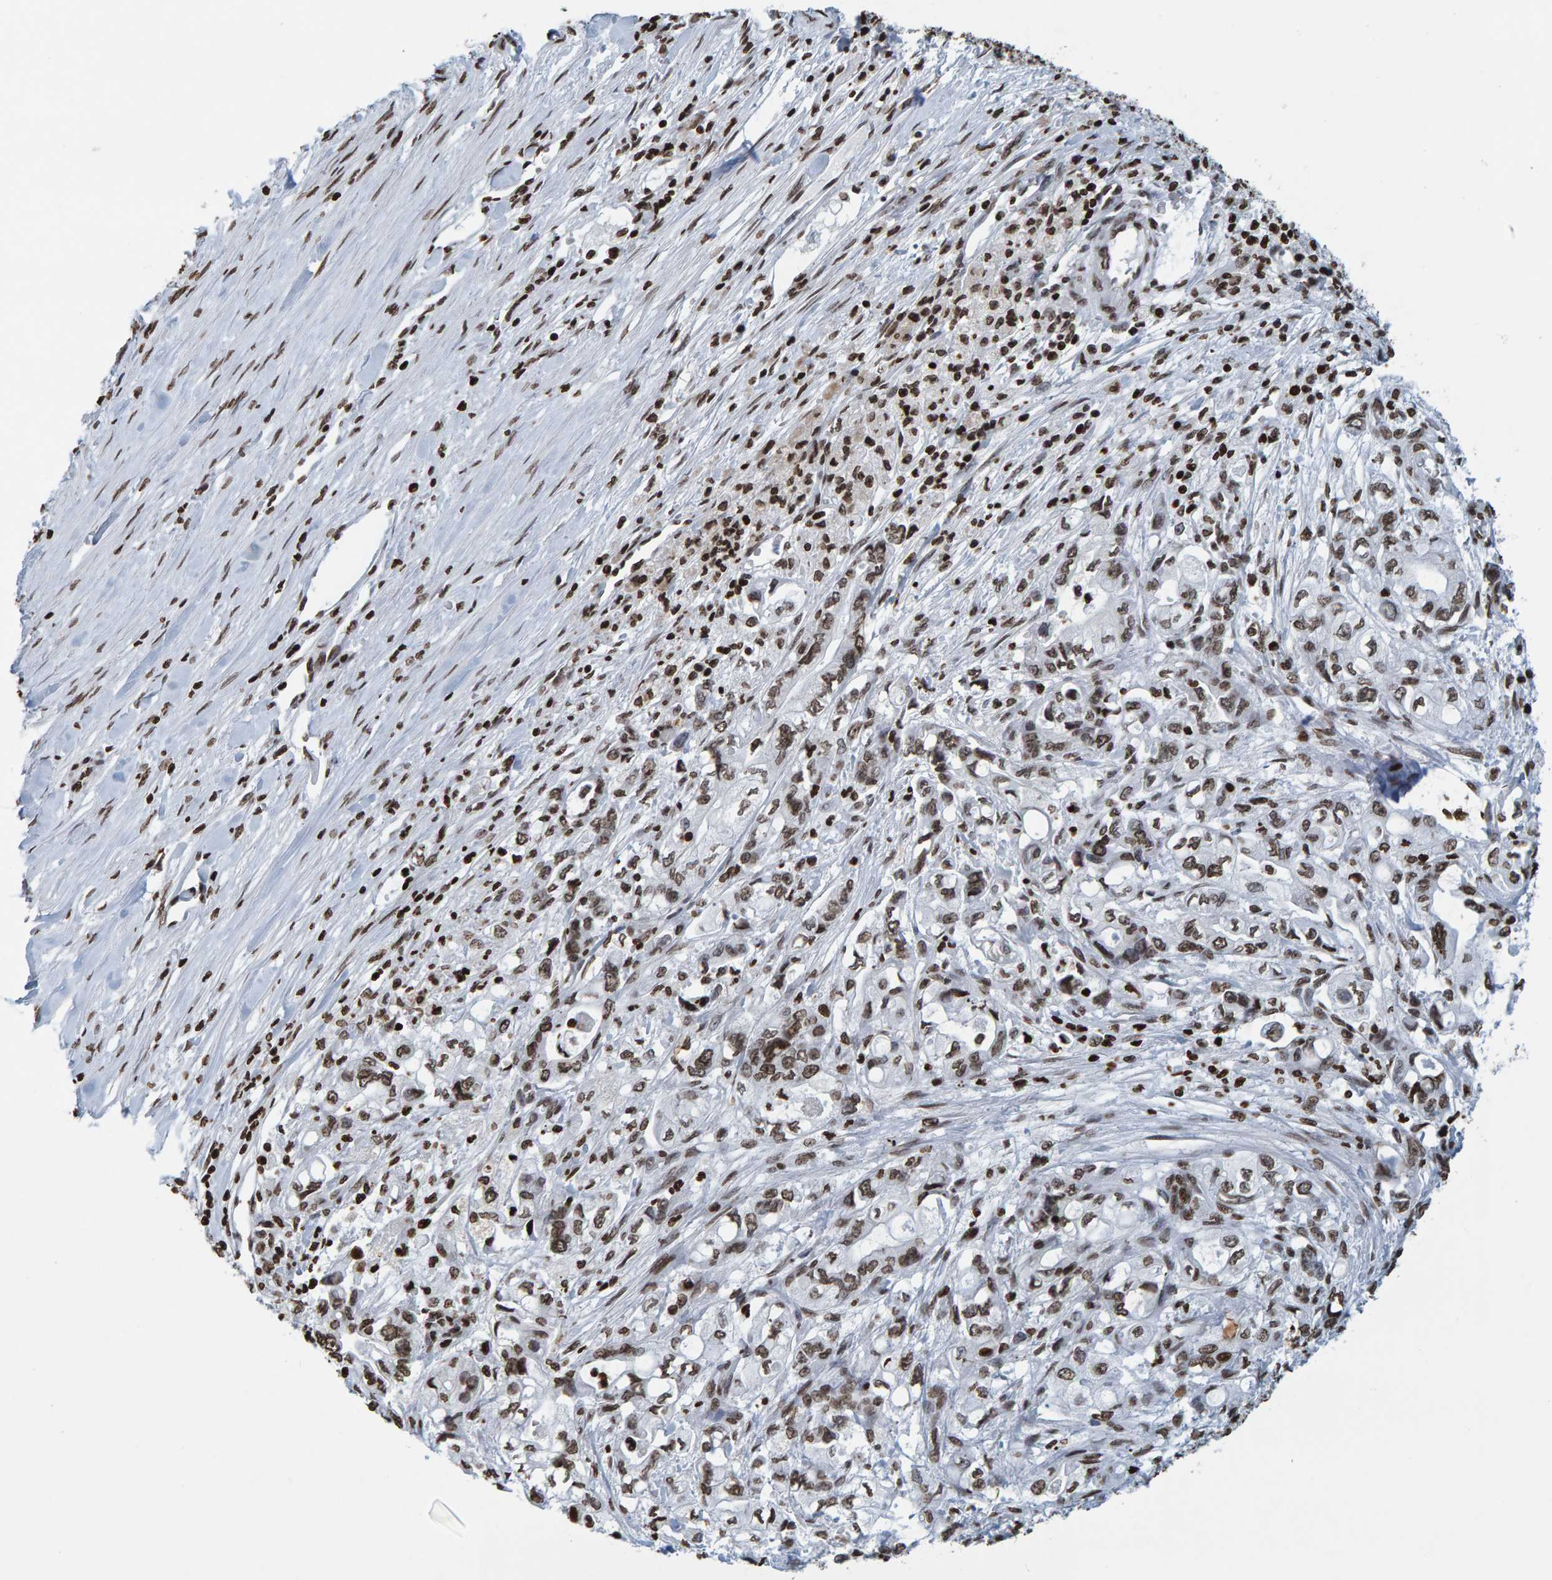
{"staining": {"intensity": "moderate", "quantity": ">75%", "location": "nuclear"}, "tissue": "pancreatic cancer", "cell_type": "Tumor cells", "image_type": "cancer", "snomed": [{"axis": "morphology", "description": "Adenocarcinoma, NOS"}, {"axis": "topography", "description": "Pancreas"}], "caption": "Moderate nuclear protein positivity is seen in about >75% of tumor cells in pancreatic cancer (adenocarcinoma).", "gene": "BRF2", "patient": {"sex": "male", "age": 79}}